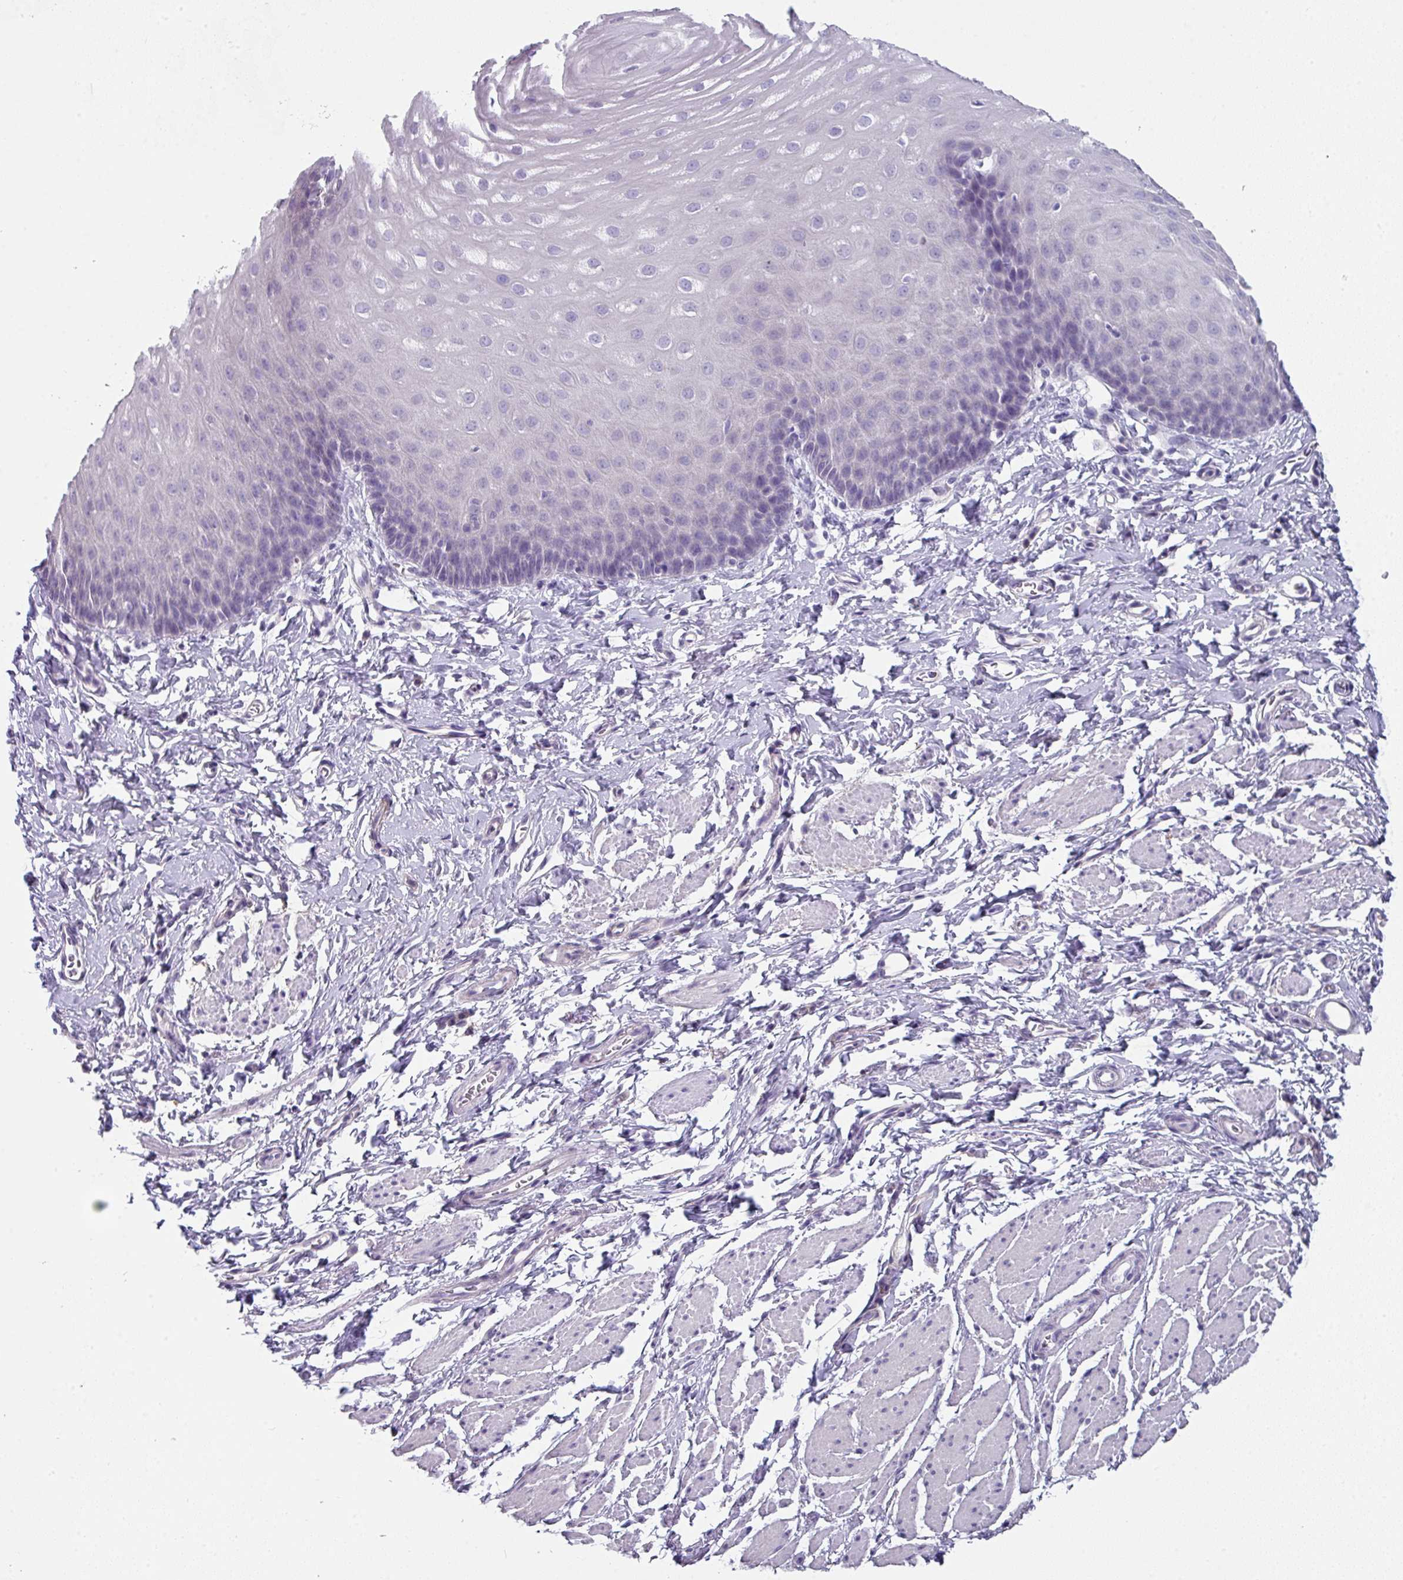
{"staining": {"intensity": "negative", "quantity": "none", "location": "none"}, "tissue": "esophagus", "cell_type": "Squamous epithelial cells", "image_type": "normal", "snomed": [{"axis": "morphology", "description": "Normal tissue, NOS"}, {"axis": "topography", "description": "Esophagus"}], "caption": "DAB immunohistochemical staining of unremarkable esophagus exhibits no significant staining in squamous epithelial cells. (DAB (3,3'-diaminobenzidine) IHC visualized using brightfield microscopy, high magnification).", "gene": "DEFB115", "patient": {"sex": "male", "age": 70}}